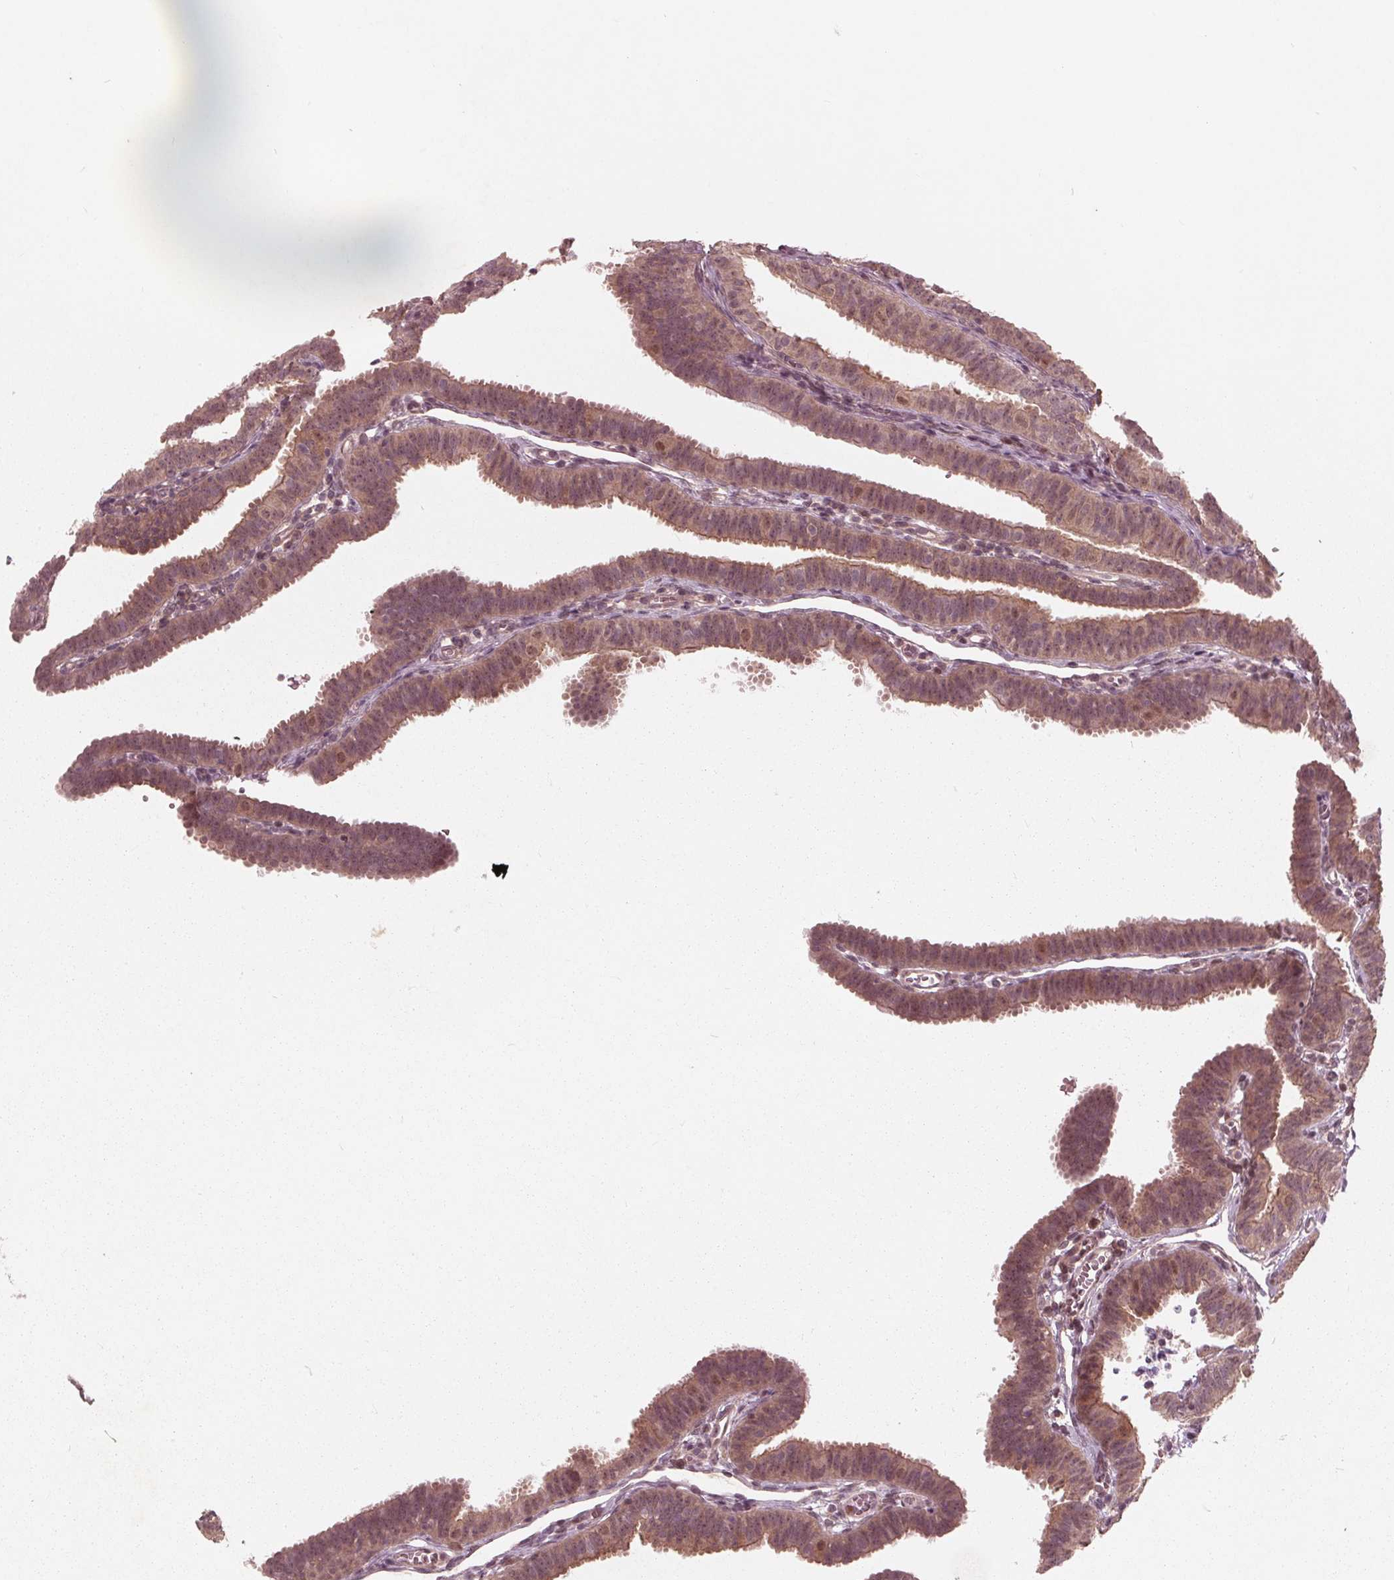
{"staining": {"intensity": "weak", "quantity": ">75%", "location": "cytoplasmic/membranous"}, "tissue": "fallopian tube", "cell_type": "Glandular cells", "image_type": "normal", "snomed": [{"axis": "morphology", "description": "Normal tissue, NOS"}, {"axis": "topography", "description": "Fallopian tube"}], "caption": "This is a micrograph of immunohistochemistry staining of normal fallopian tube, which shows weak staining in the cytoplasmic/membranous of glandular cells.", "gene": "UBALD1", "patient": {"sex": "female", "age": 25}}